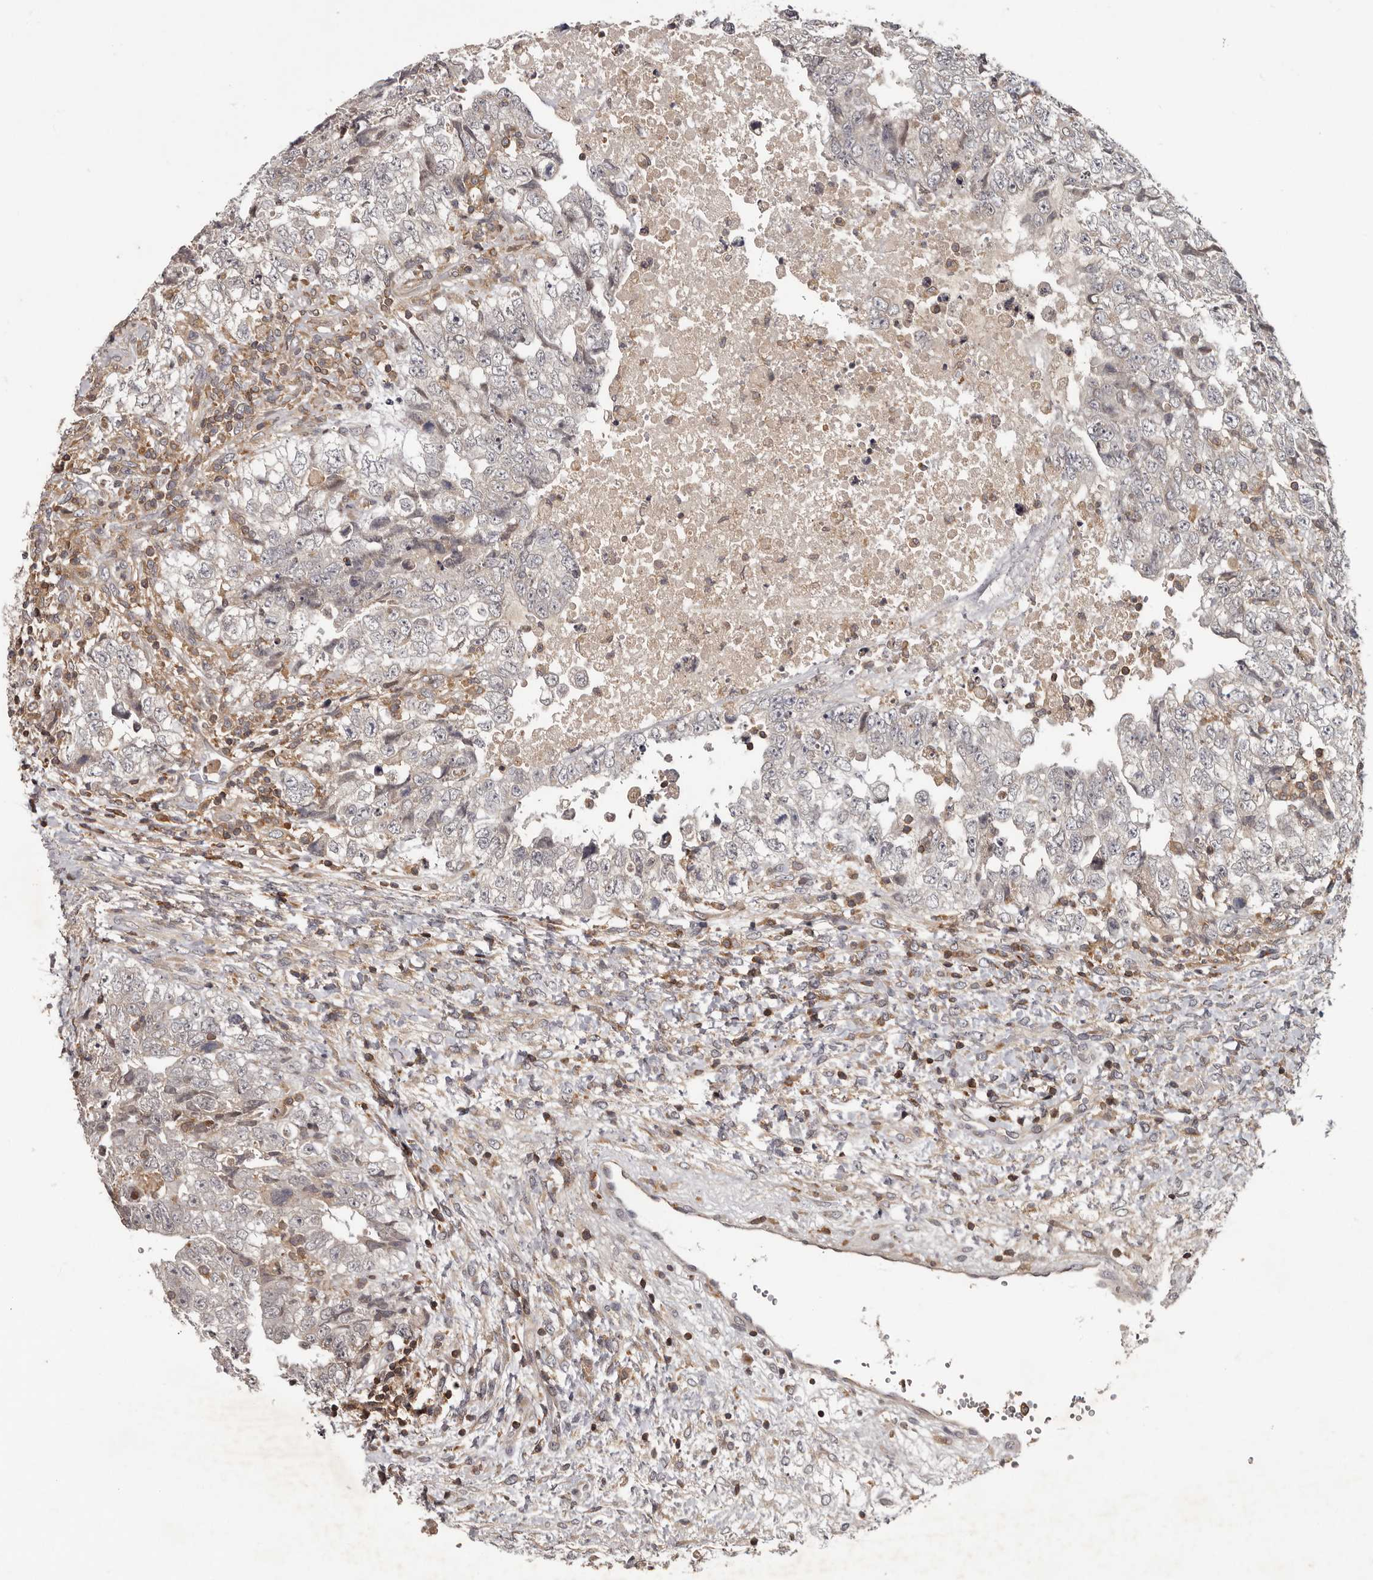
{"staining": {"intensity": "negative", "quantity": "none", "location": "none"}, "tissue": "testis cancer", "cell_type": "Tumor cells", "image_type": "cancer", "snomed": [{"axis": "morphology", "description": "Carcinoma, Embryonal, NOS"}, {"axis": "topography", "description": "Testis"}], "caption": "Immunohistochemistry of human embryonal carcinoma (testis) demonstrates no staining in tumor cells.", "gene": "ANKRD44", "patient": {"sex": "male", "age": 37}}